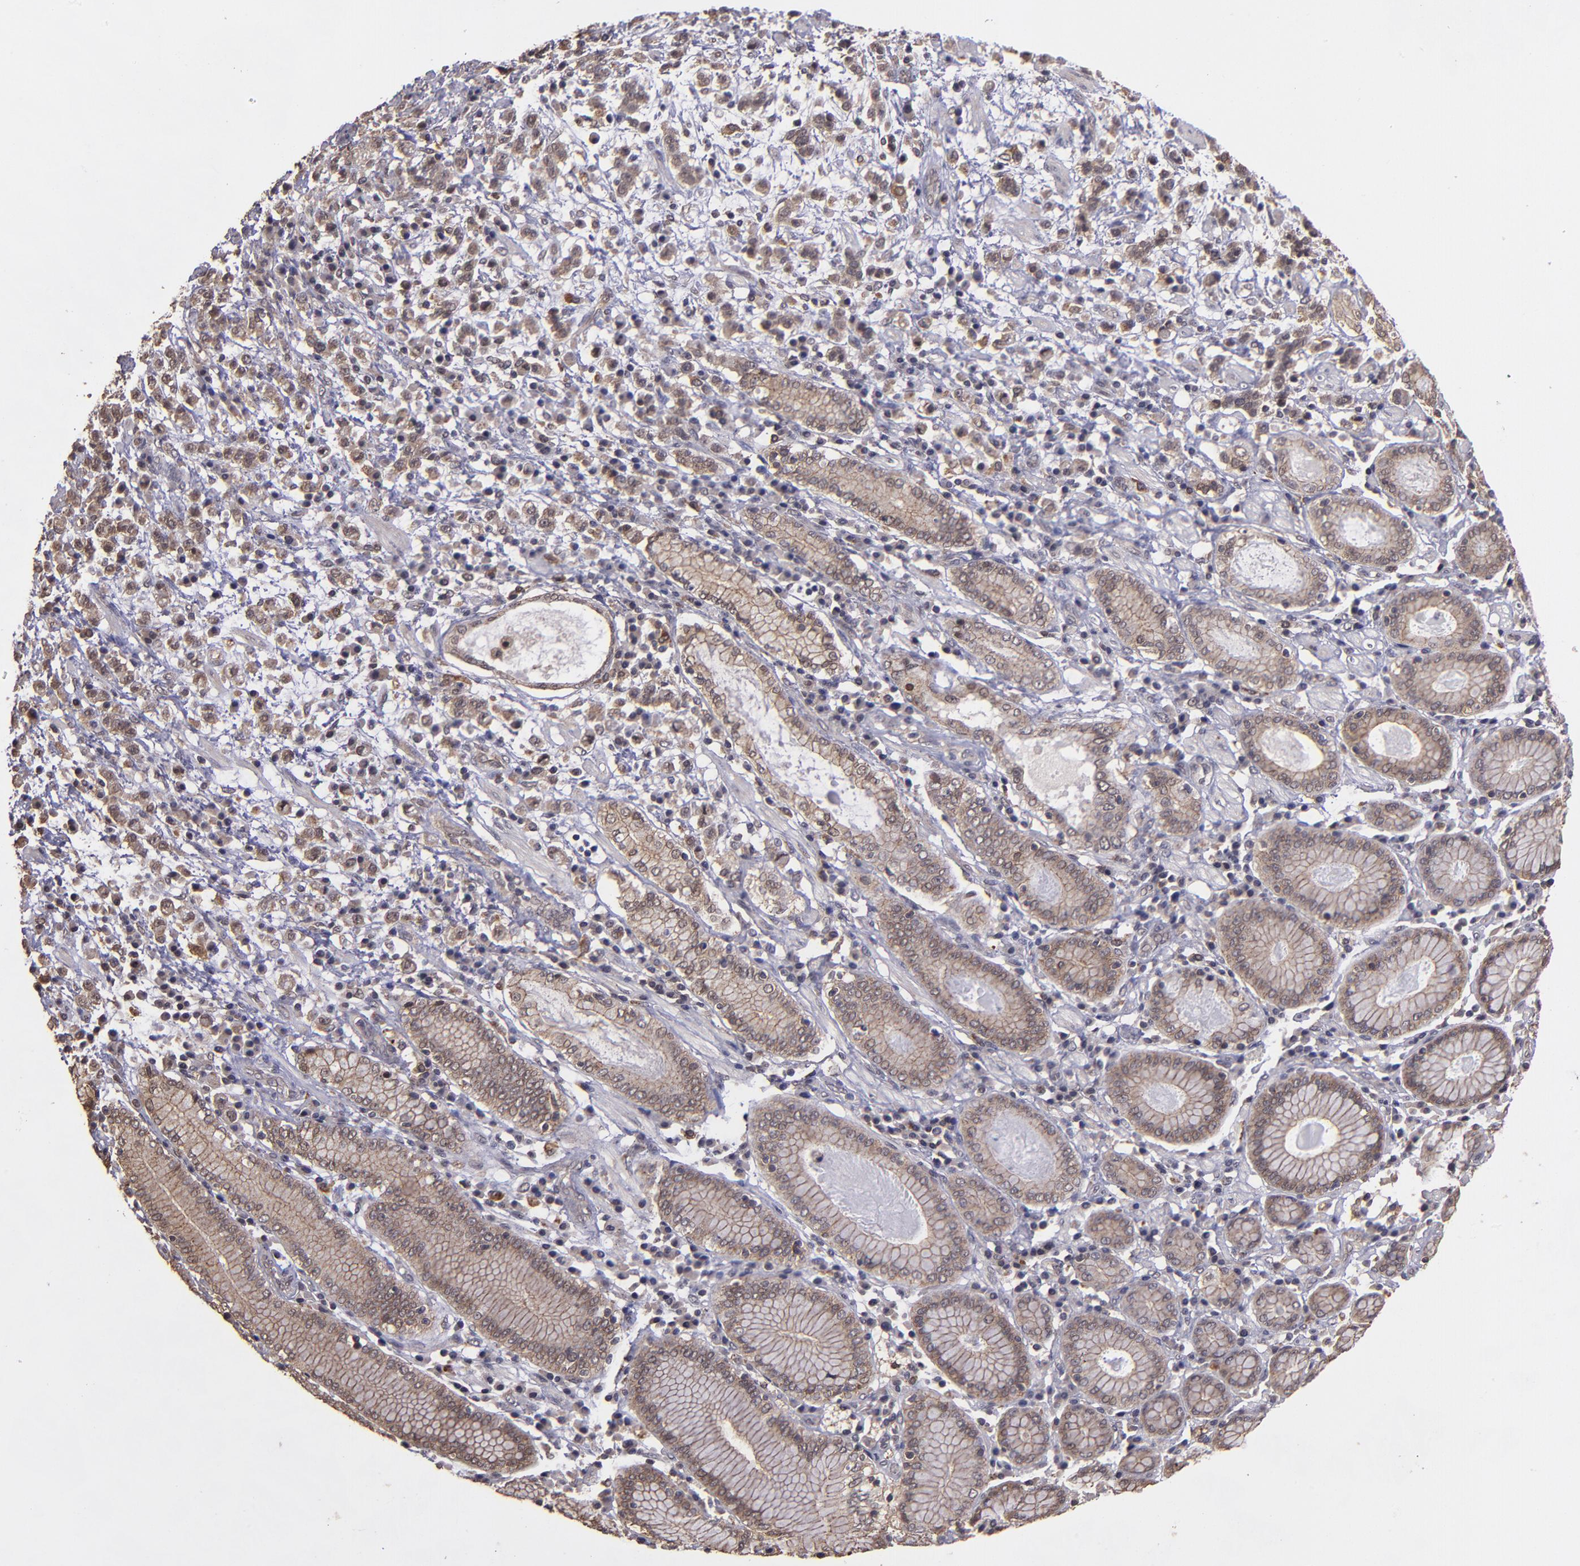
{"staining": {"intensity": "moderate", "quantity": "25%-75%", "location": "cytoplasmic/membranous"}, "tissue": "stomach cancer", "cell_type": "Tumor cells", "image_type": "cancer", "snomed": [{"axis": "morphology", "description": "Adenocarcinoma, NOS"}, {"axis": "topography", "description": "Stomach, lower"}], "caption": "Immunohistochemical staining of stomach cancer (adenocarcinoma) reveals medium levels of moderate cytoplasmic/membranous protein positivity in approximately 25%-75% of tumor cells.", "gene": "SIPA1L1", "patient": {"sex": "male", "age": 88}}